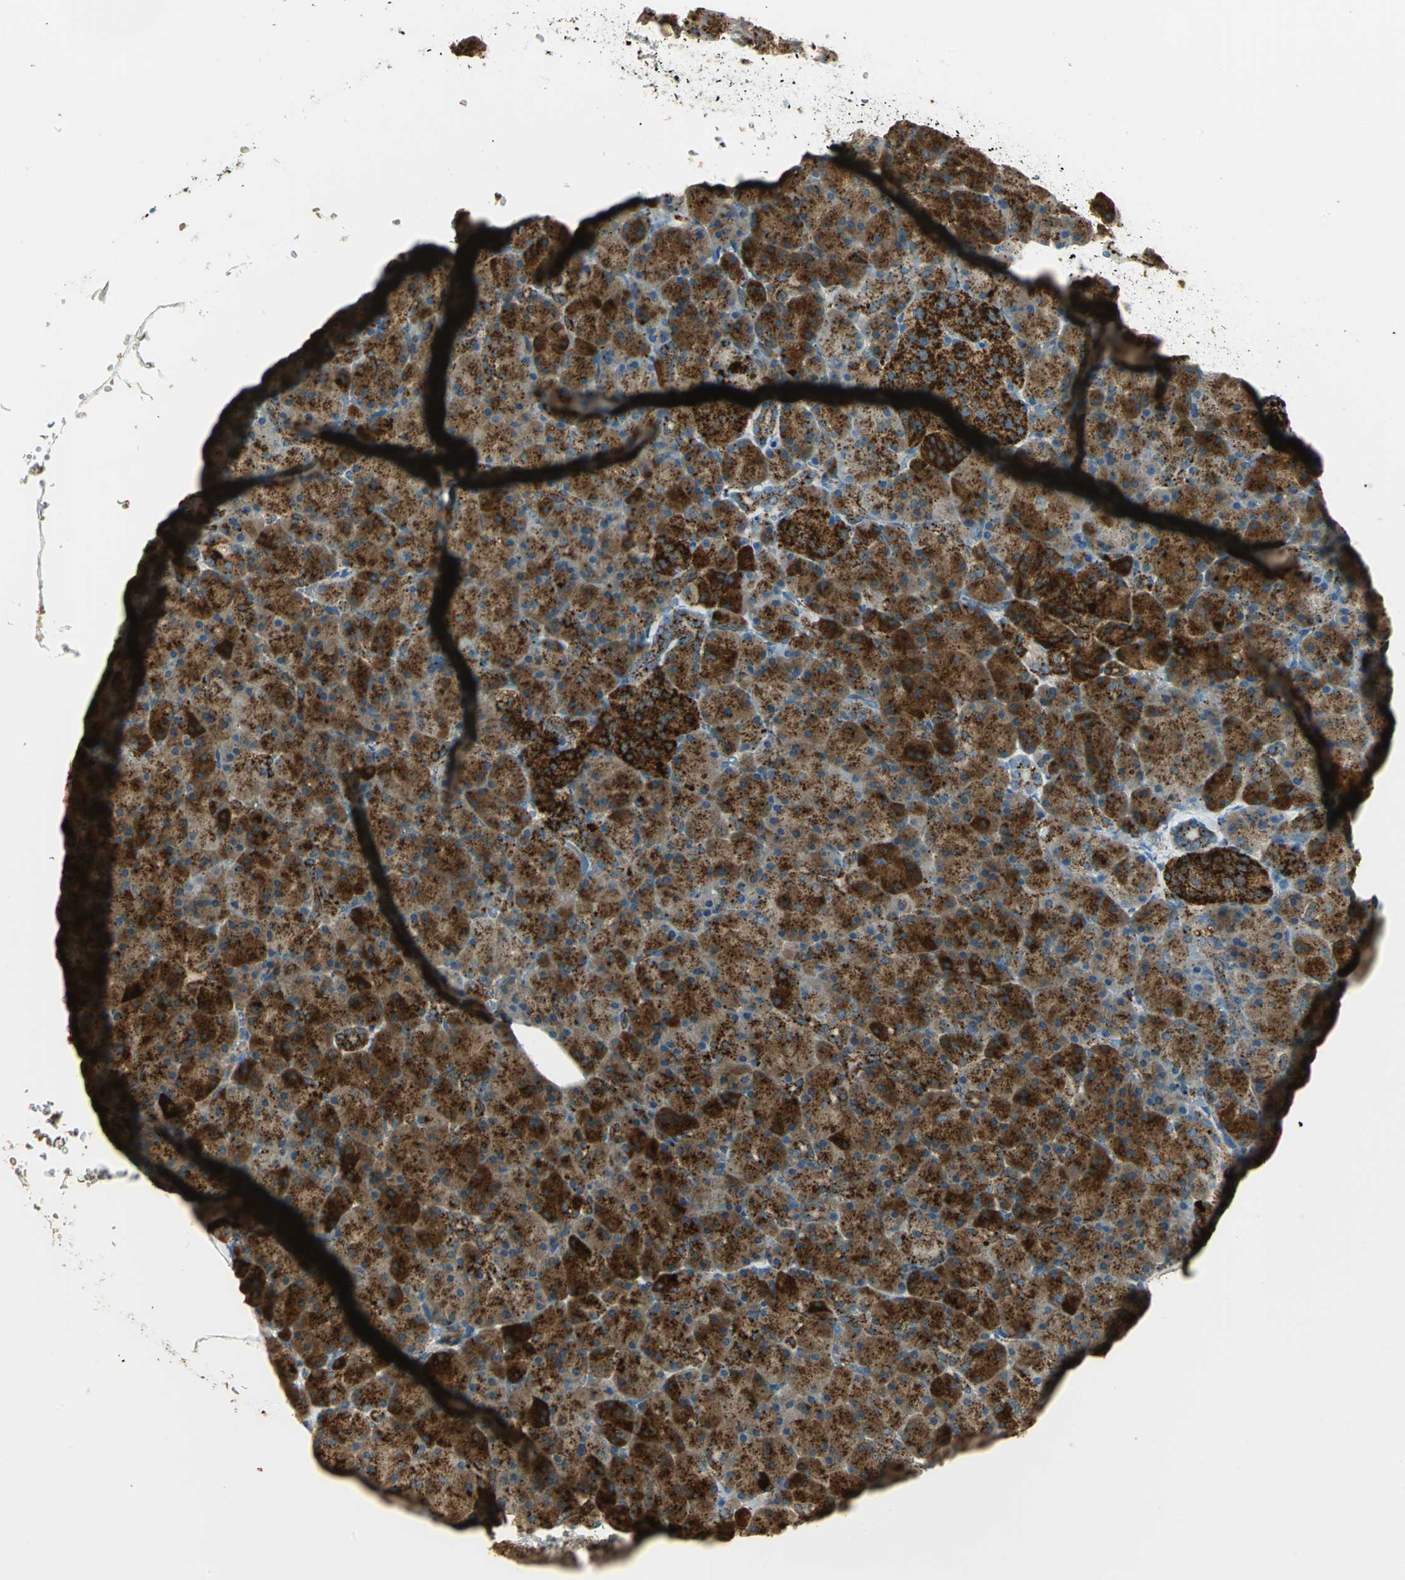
{"staining": {"intensity": "strong", "quantity": ">75%", "location": "cytoplasmic/membranous"}, "tissue": "pancreas", "cell_type": "Exocrine glandular cells", "image_type": "normal", "snomed": [{"axis": "morphology", "description": "Normal tissue, NOS"}, {"axis": "topography", "description": "Pancreas"}], "caption": "This histopathology image demonstrates immunohistochemistry staining of normal human pancreas, with high strong cytoplasmic/membranous positivity in approximately >75% of exocrine glandular cells.", "gene": "ARSA", "patient": {"sex": "female", "age": 43}}